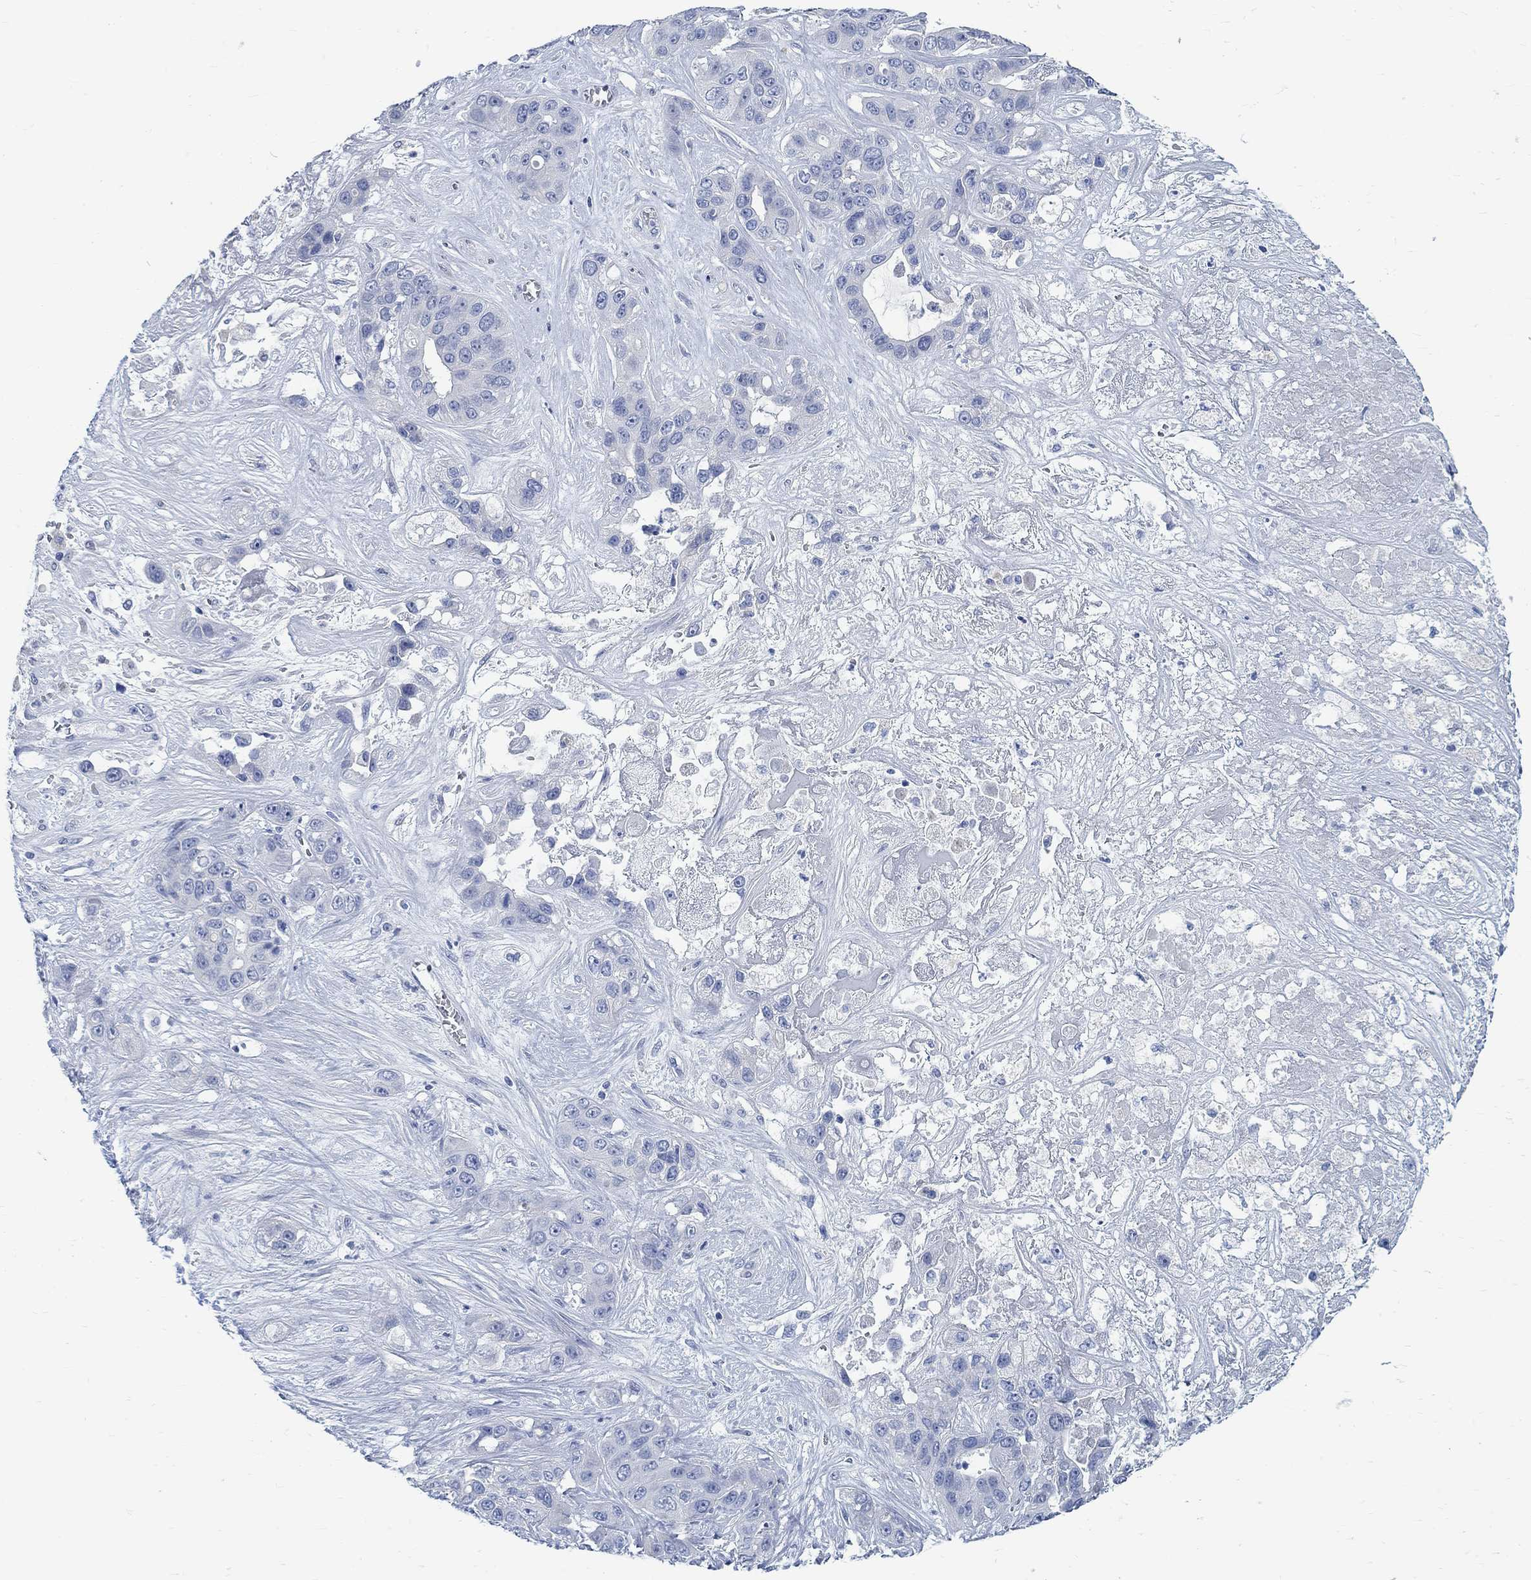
{"staining": {"intensity": "negative", "quantity": "none", "location": "none"}, "tissue": "liver cancer", "cell_type": "Tumor cells", "image_type": "cancer", "snomed": [{"axis": "morphology", "description": "Cholangiocarcinoma"}, {"axis": "topography", "description": "Liver"}], "caption": "This is an immunohistochemistry image of human cholangiocarcinoma (liver). There is no expression in tumor cells.", "gene": "RBM20", "patient": {"sex": "female", "age": 52}}